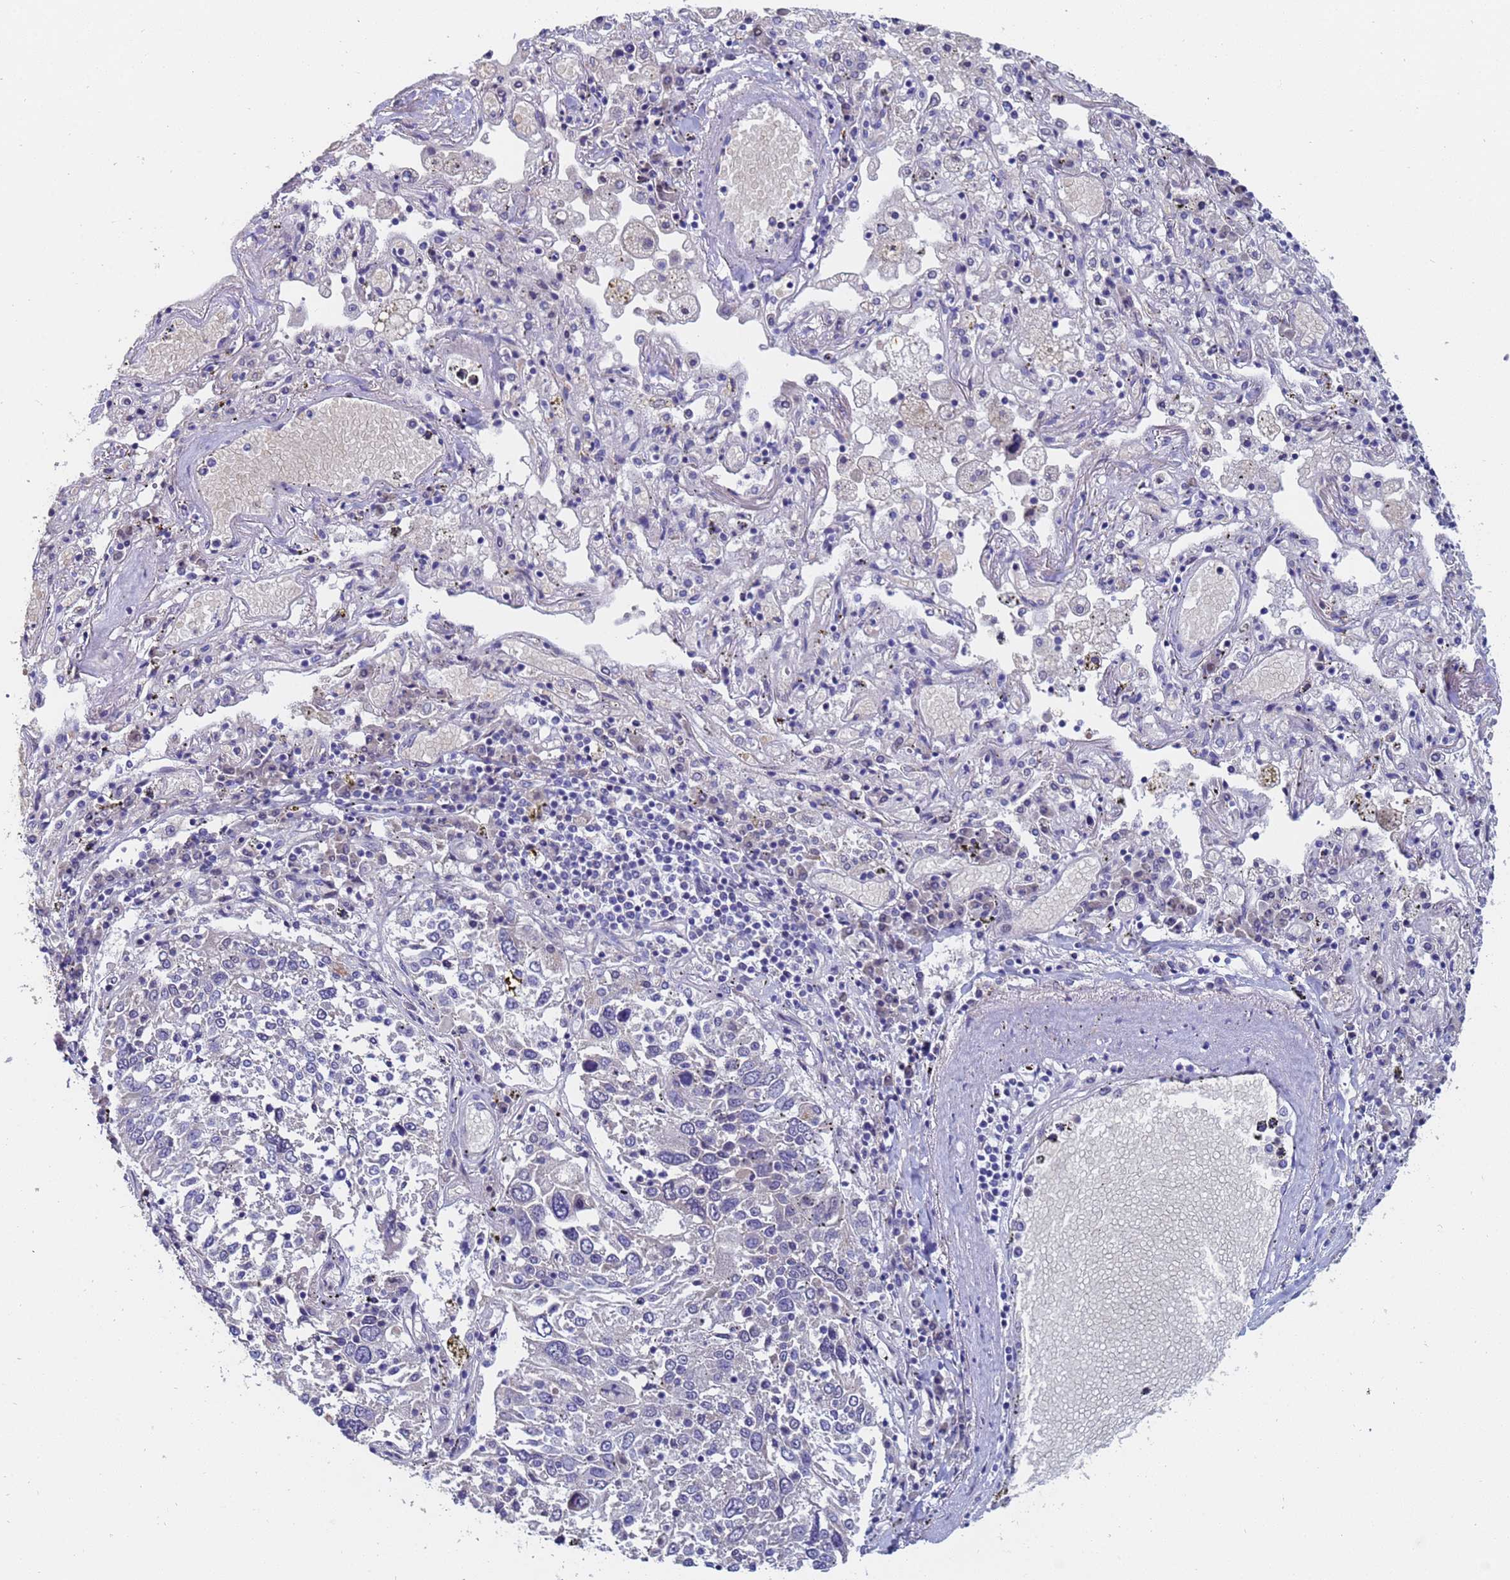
{"staining": {"intensity": "negative", "quantity": "none", "location": "none"}, "tissue": "lung cancer", "cell_type": "Tumor cells", "image_type": "cancer", "snomed": [{"axis": "morphology", "description": "Squamous cell carcinoma, NOS"}, {"axis": "topography", "description": "Lung"}], "caption": "A photomicrograph of lung cancer stained for a protein reveals no brown staining in tumor cells.", "gene": "IHO1", "patient": {"sex": "male", "age": 65}}